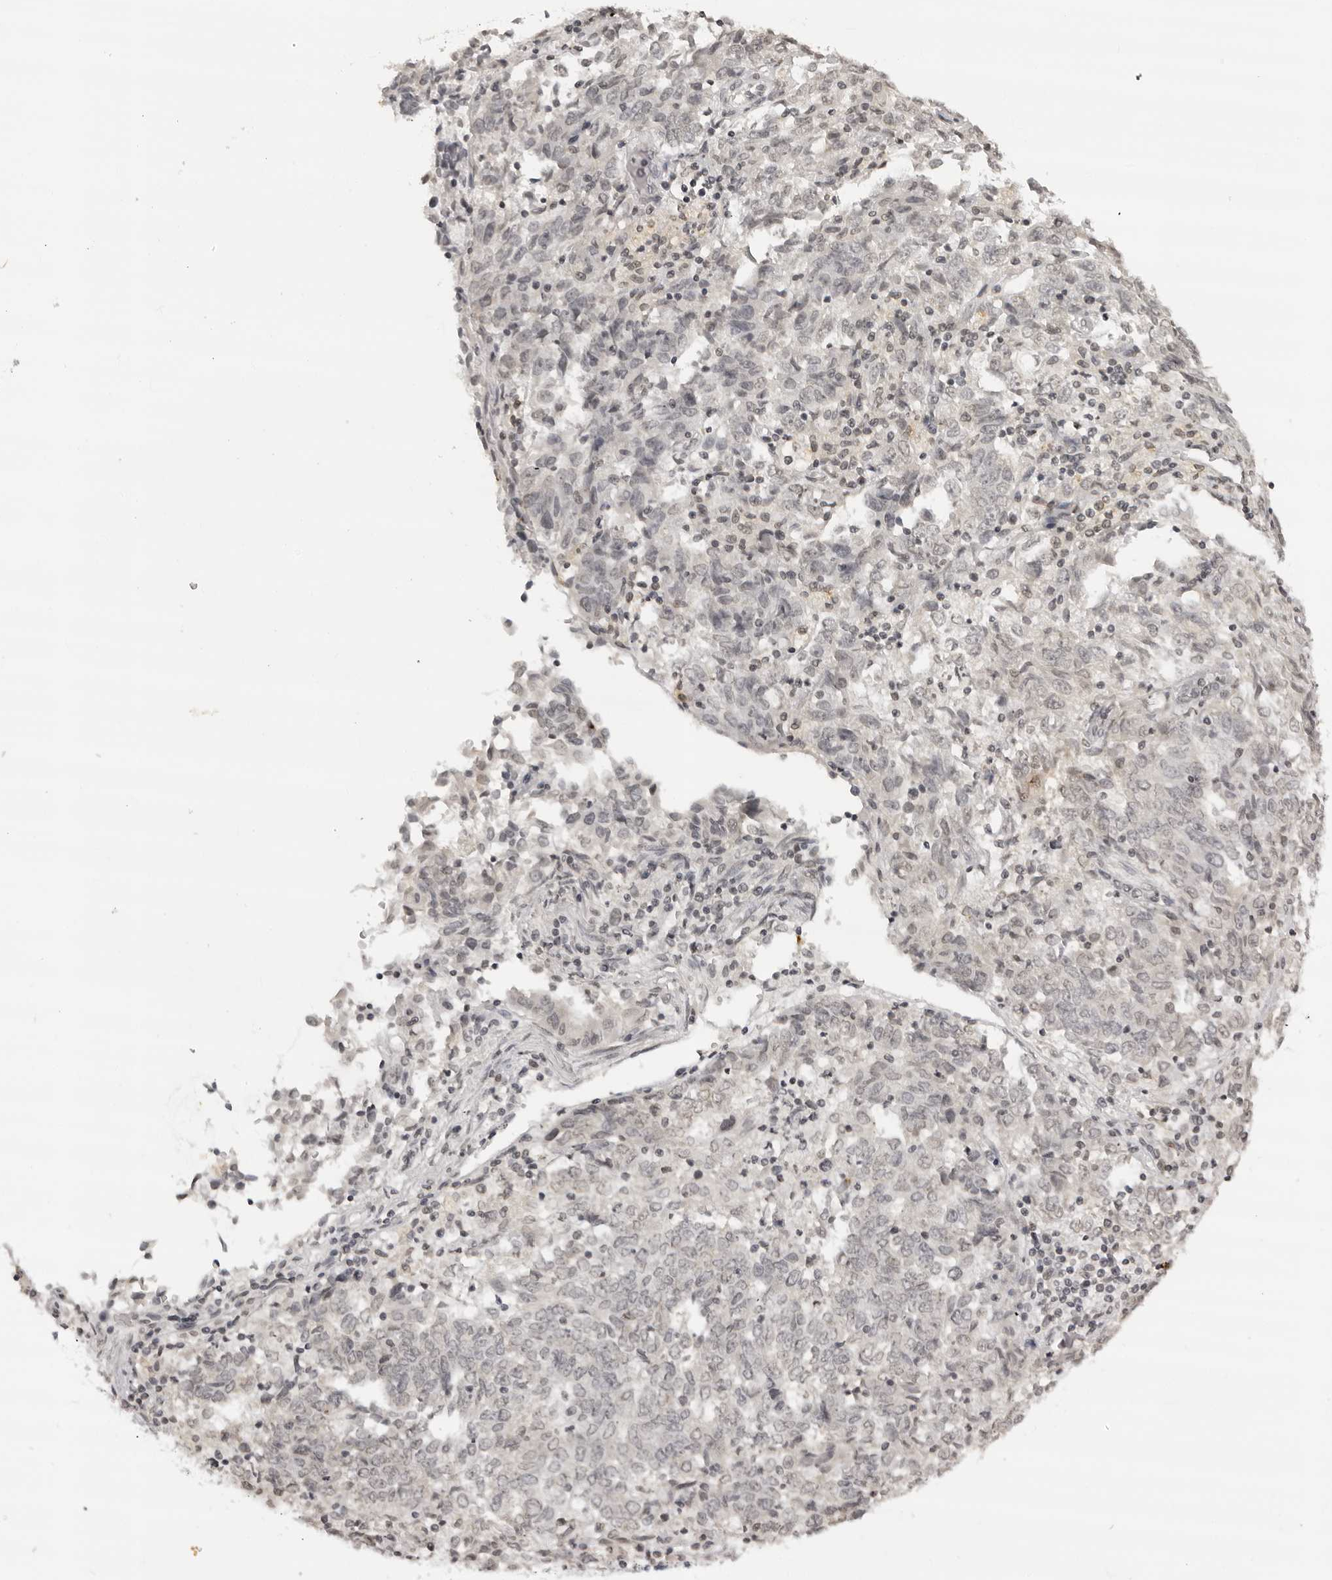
{"staining": {"intensity": "negative", "quantity": "none", "location": "none"}, "tissue": "endometrial cancer", "cell_type": "Tumor cells", "image_type": "cancer", "snomed": [{"axis": "morphology", "description": "Adenocarcinoma, NOS"}, {"axis": "topography", "description": "Endometrium"}], "caption": "Human endometrial cancer stained for a protein using immunohistochemistry exhibits no expression in tumor cells.", "gene": "NTM", "patient": {"sex": "female", "age": 80}}